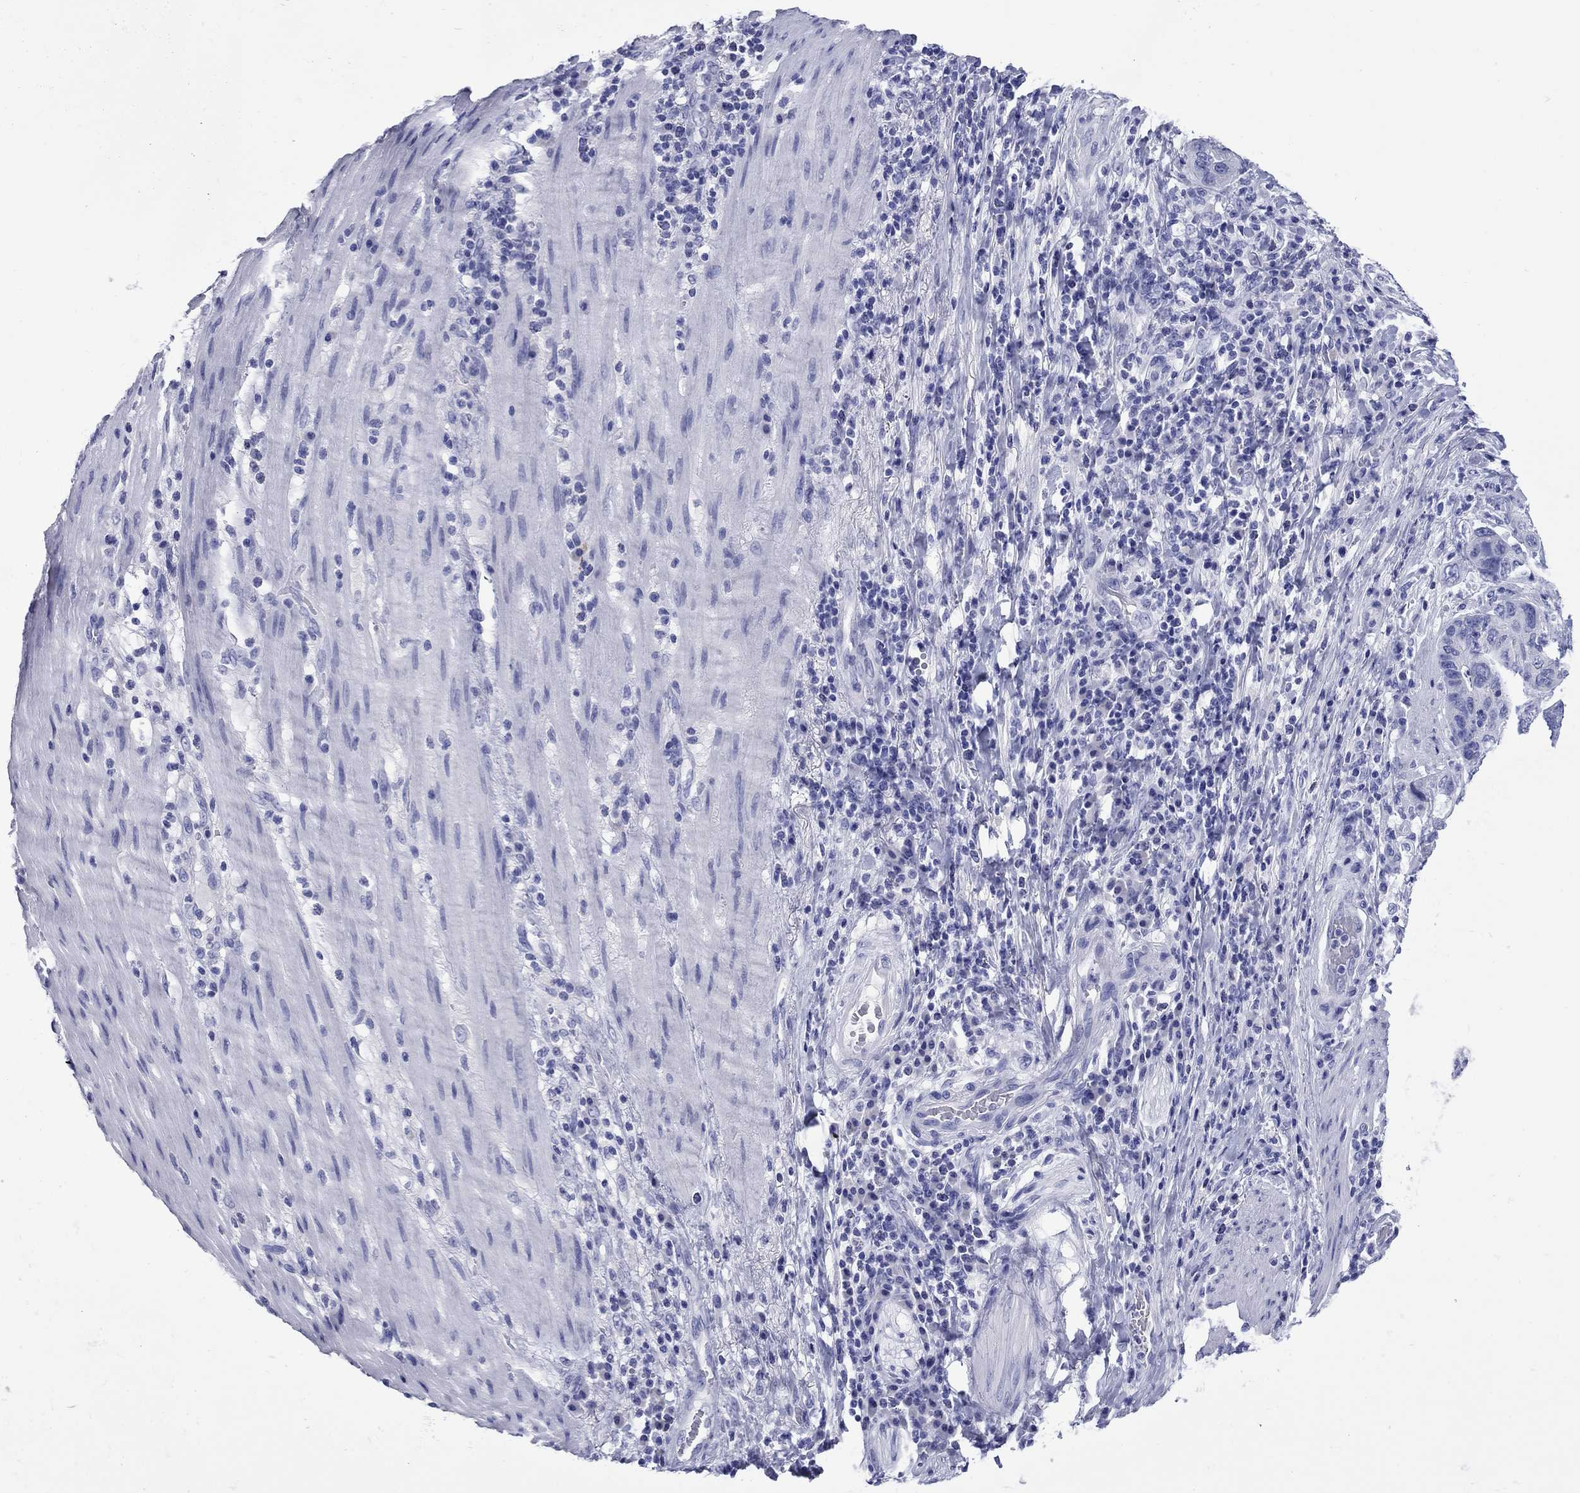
{"staining": {"intensity": "negative", "quantity": "none", "location": "none"}, "tissue": "stomach cancer", "cell_type": "Tumor cells", "image_type": "cancer", "snomed": [{"axis": "morphology", "description": "Adenocarcinoma, NOS"}, {"axis": "topography", "description": "Stomach"}], "caption": "High power microscopy histopathology image of an IHC micrograph of stomach cancer (adenocarcinoma), revealing no significant staining in tumor cells. The staining was performed using DAB (3,3'-diaminobenzidine) to visualize the protein expression in brown, while the nuclei were stained in blue with hematoxylin (Magnification: 20x).", "gene": "GIP", "patient": {"sex": "male", "age": 54}}